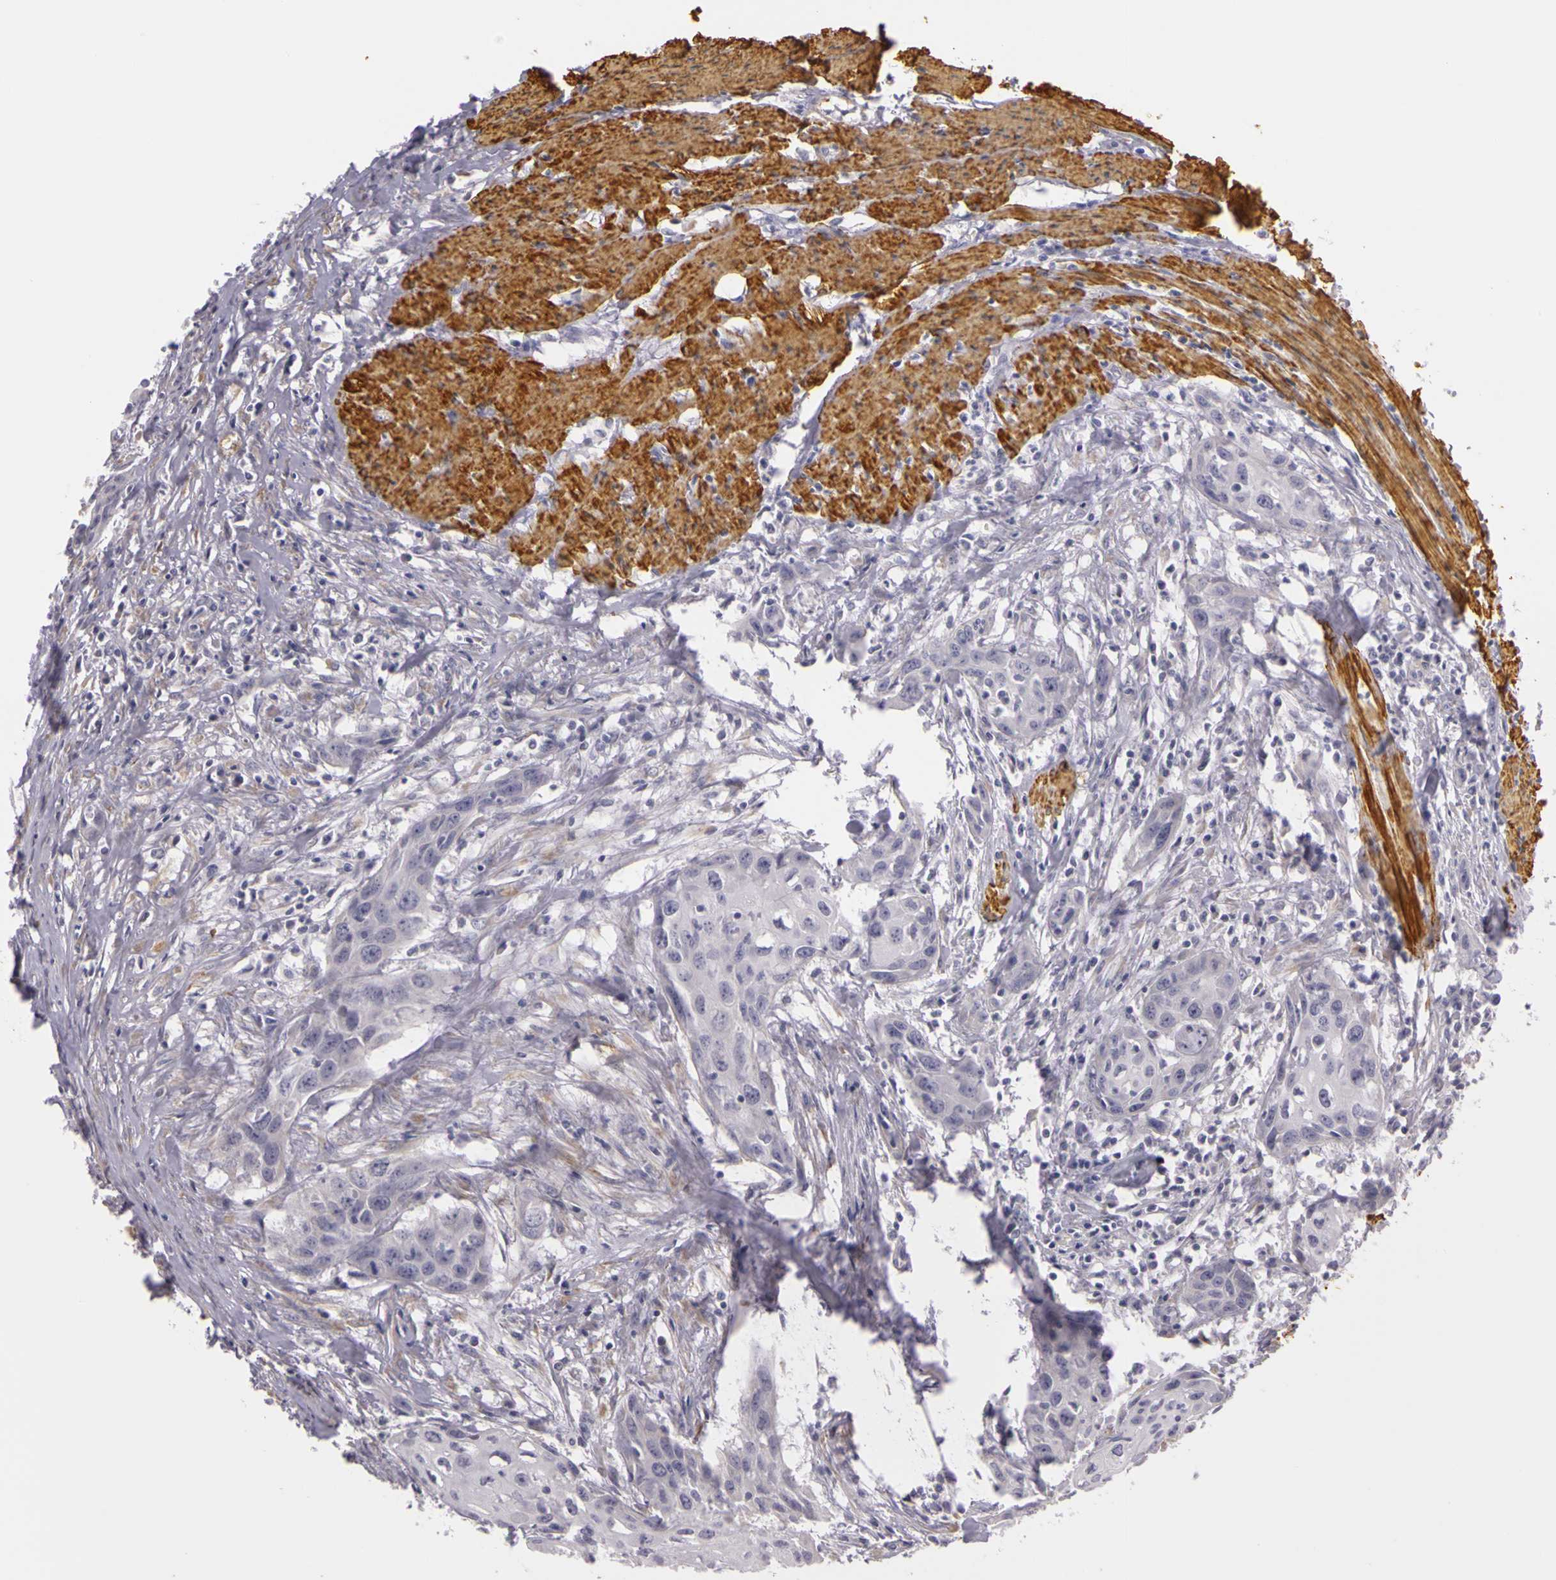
{"staining": {"intensity": "negative", "quantity": "none", "location": "none"}, "tissue": "urothelial cancer", "cell_type": "Tumor cells", "image_type": "cancer", "snomed": [{"axis": "morphology", "description": "Urothelial carcinoma, High grade"}, {"axis": "topography", "description": "Urinary bladder"}], "caption": "Tumor cells show no significant positivity in urothelial cancer.", "gene": "CNTN2", "patient": {"sex": "male", "age": 54}}